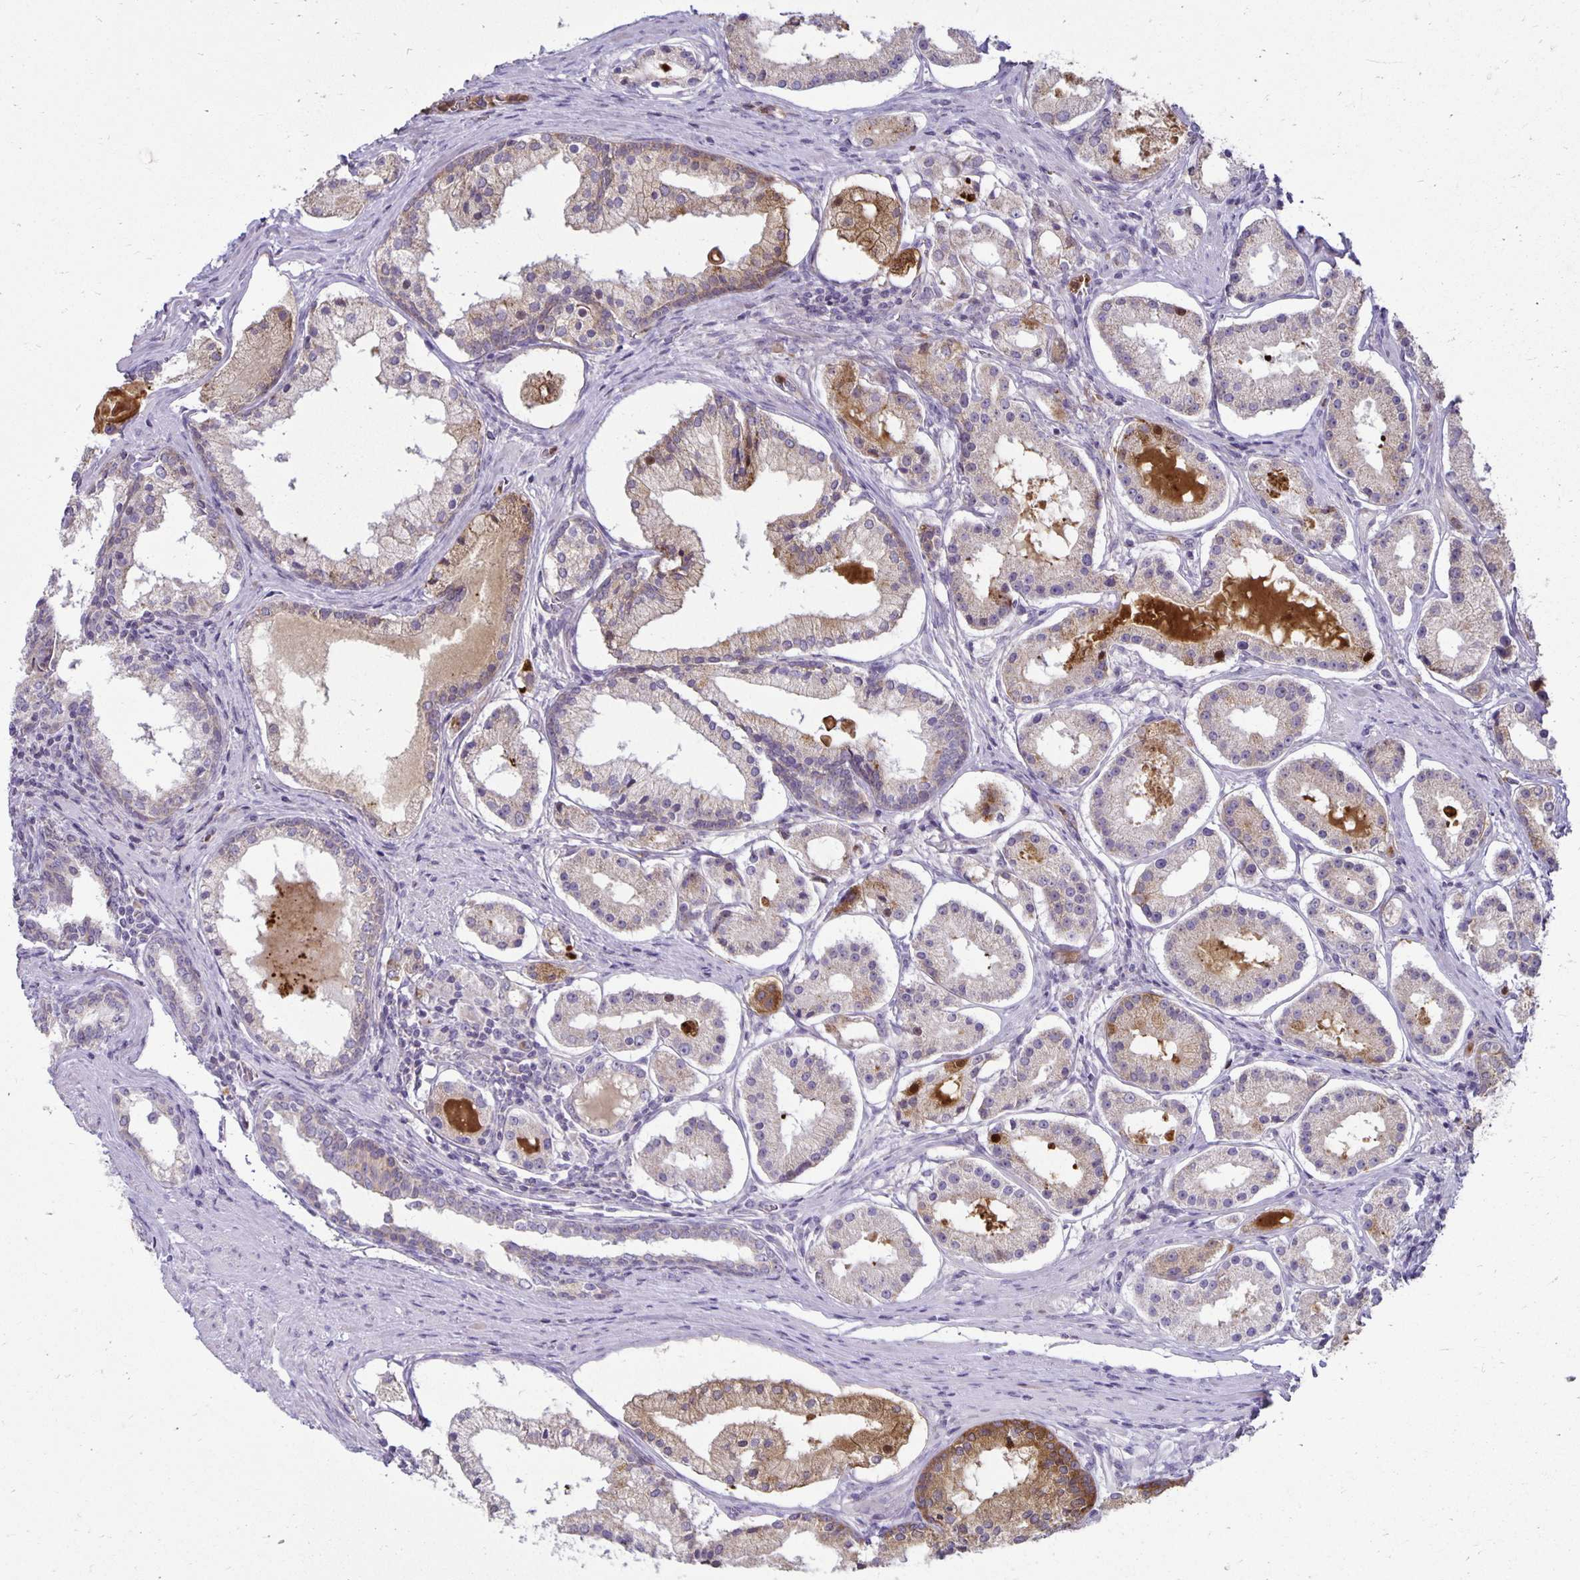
{"staining": {"intensity": "weak", "quantity": "<25%", "location": "cytoplasmic/membranous"}, "tissue": "prostate cancer", "cell_type": "Tumor cells", "image_type": "cancer", "snomed": [{"axis": "morphology", "description": "Adenocarcinoma, Low grade"}, {"axis": "topography", "description": "Prostate"}], "caption": "Tumor cells show no significant staining in prostate adenocarcinoma (low-grade).", "gene": "FN3K", "patient": {"sex": "male", "age": 57}}